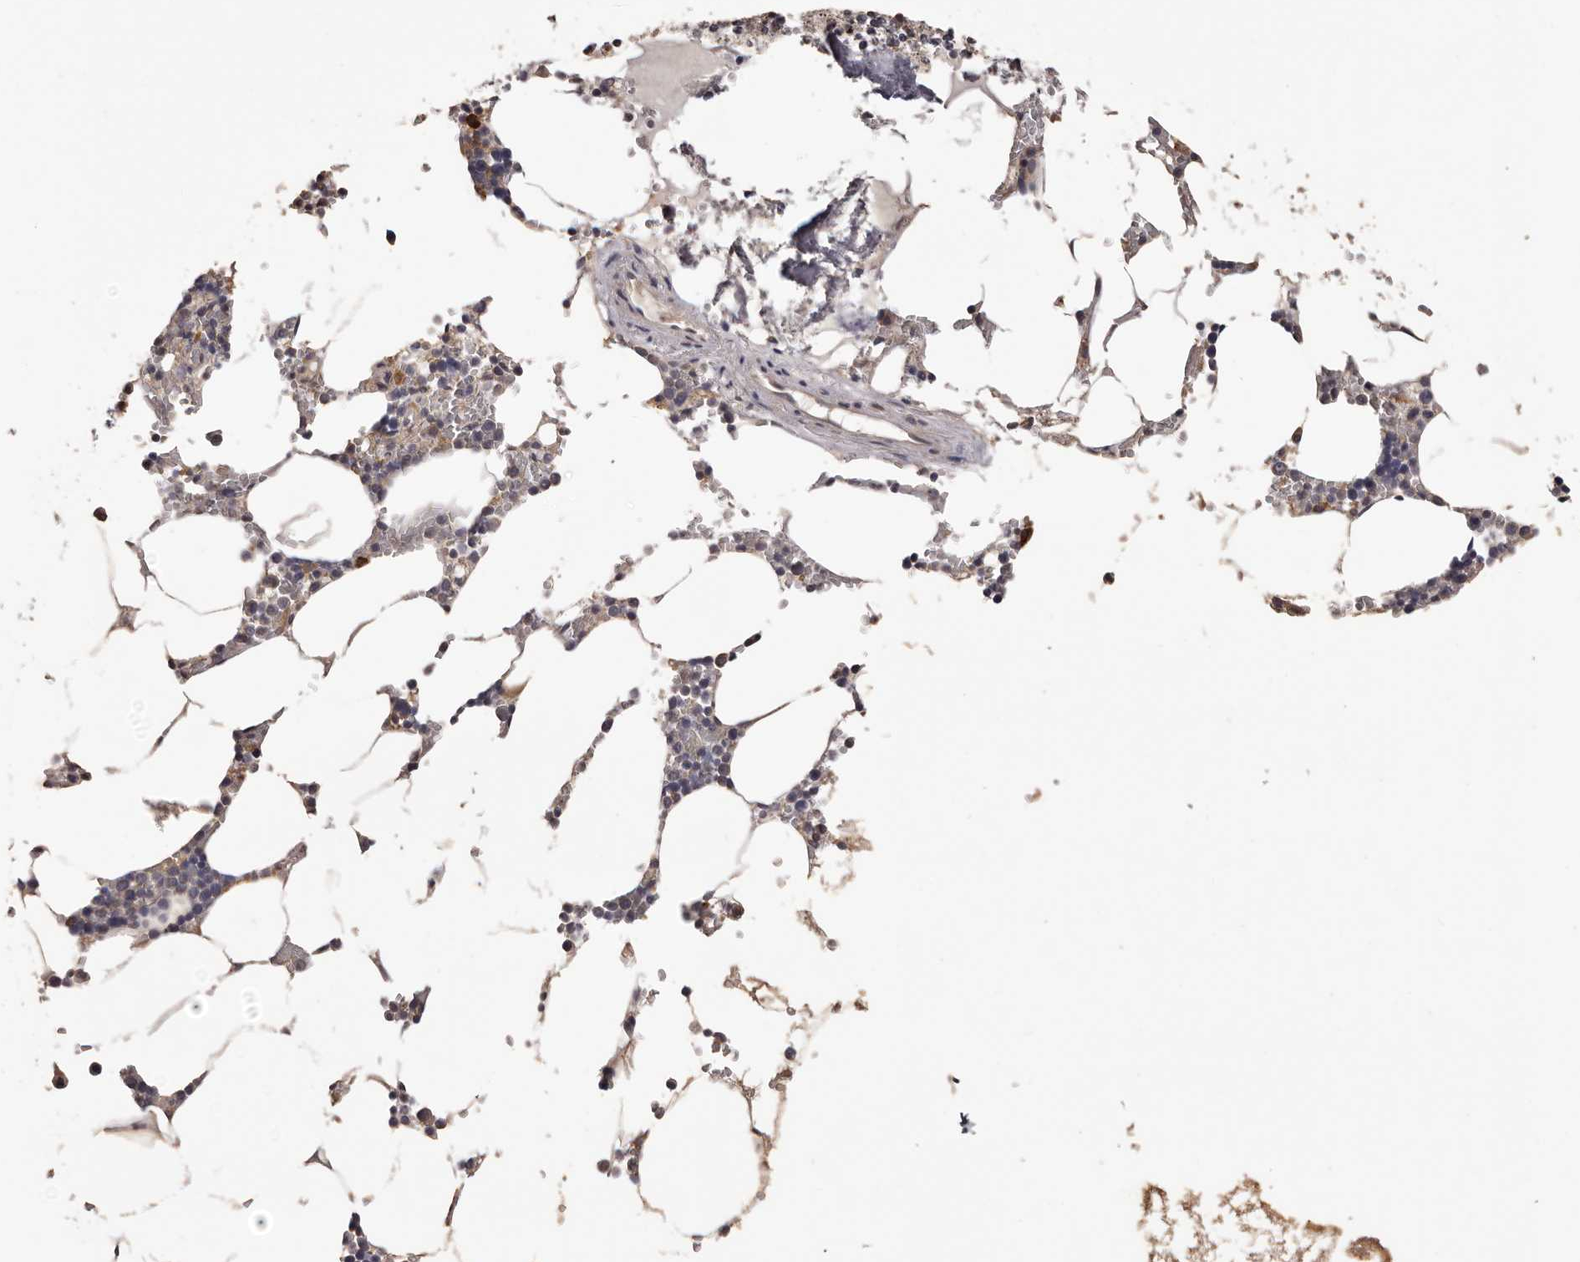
{"staining": {"intensity": "negative", "quantity": "none", "location": "none"}, "tissue": "bone marrow", "cell_type": "Hematopoietic cells", "image_type": "normal", "snomed": [{"axis": "morphology", "description": "Normal tissue, NOS"}, {"axis": "topography", "description": "Bone marrow"}], "caption": "Immunohistochemistry histopathology image of normal human bone marrow stained for a protein (brown), which demonstrates no staining in hematopoietic cells.", "gene": "ETNK1", "patient": {"sex": "male", "age": 70}}